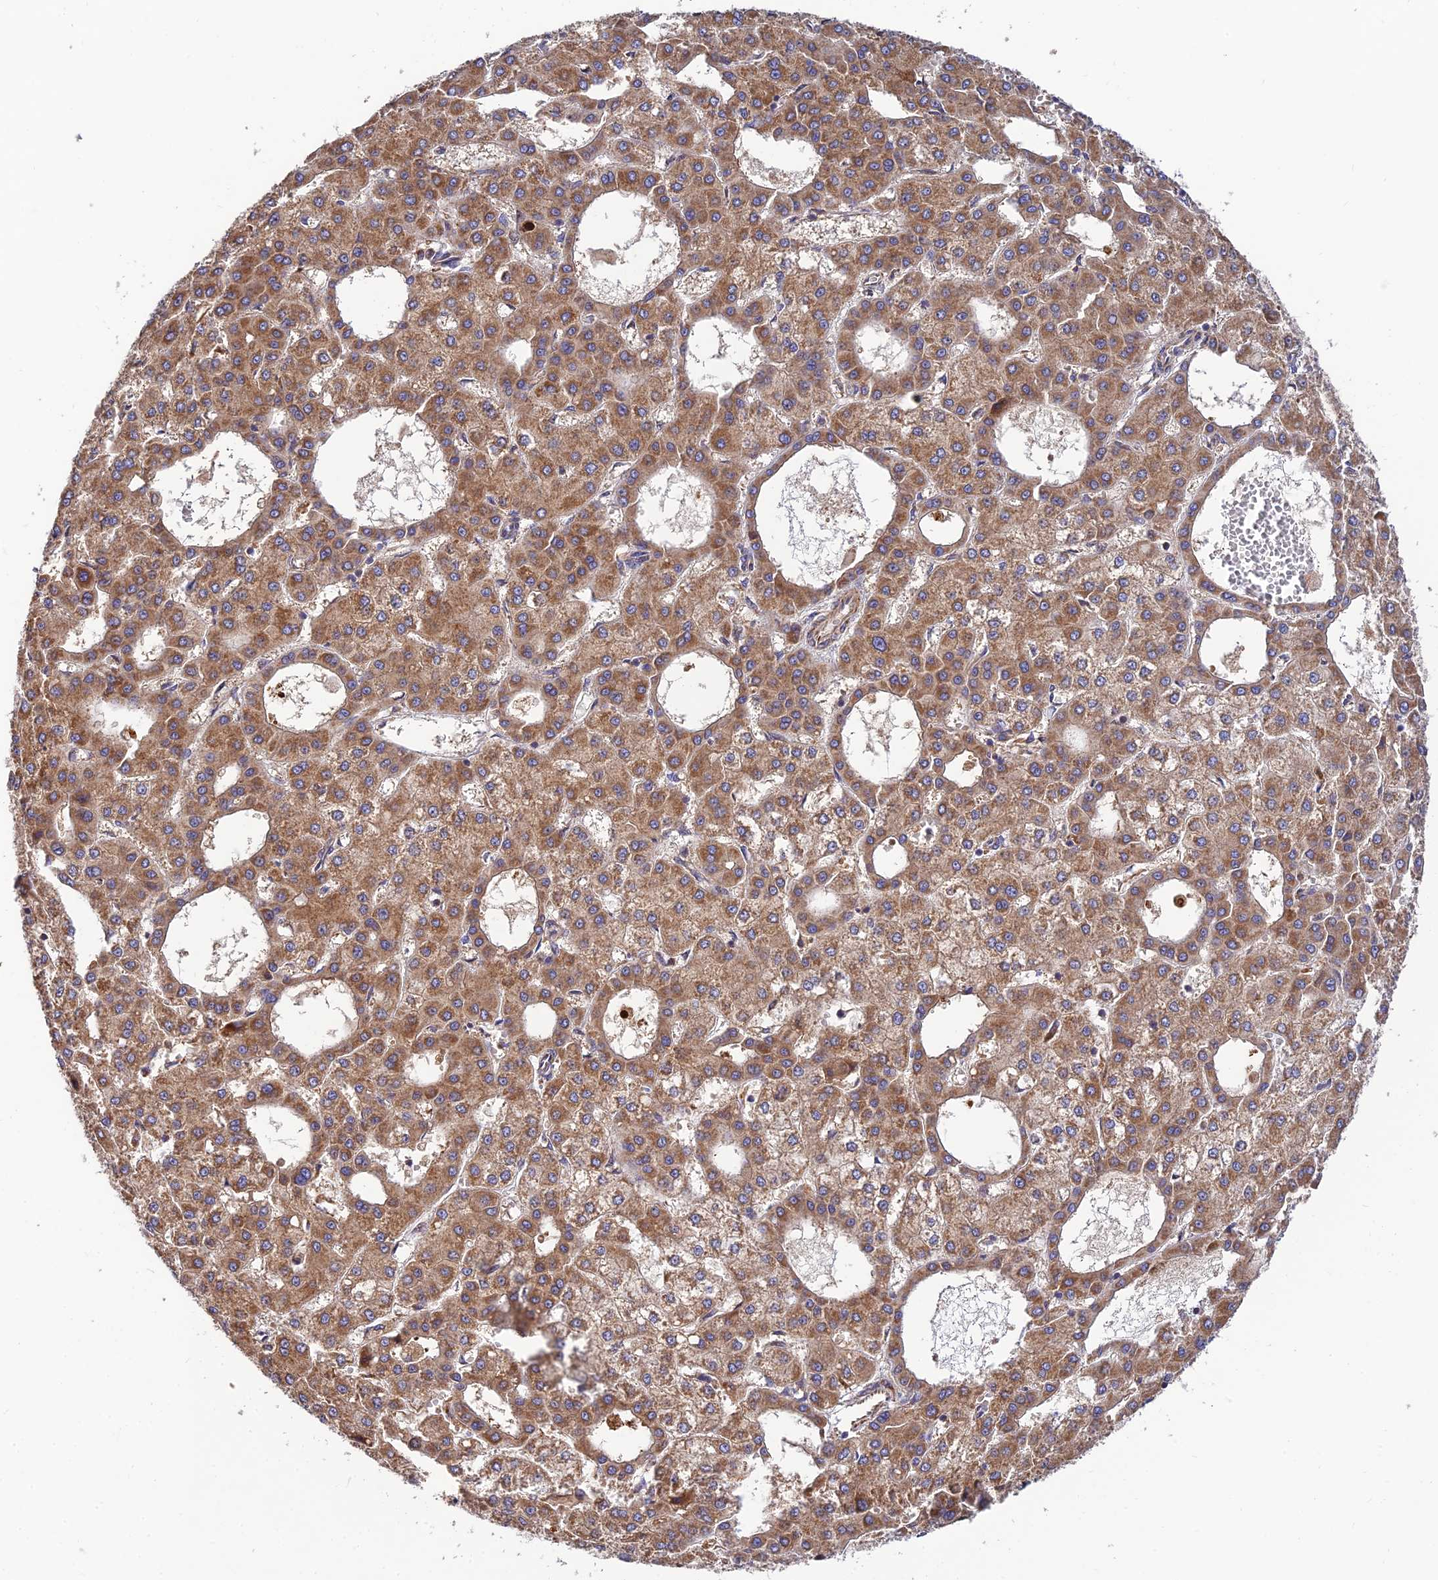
{"staining": {"intensity": "moderate", "quantity": ">75%", "location": "cytoplasmic/membranous"}, "tissue": "liver cancer", "cell_type": "Tumor cells", "image_type": "cancer", "snomed": [{"axis": "morphology", "description": "Carcinoma, Hepatocellular, NOS"}, {"axis": "topography", "description": "Liver"}], "caption": "DAB (3,3'-diaminobenzidine) immunohistochemical staining of human liver cancer (hepatocellular carcinoma) demonstrates moderate cytoplasmic/membranous protein positivity in approximately >75% of tumor cells. (brown staining indicates protein expression, while blue staining denotes nuclei).", "gene": "PODNL1", "patient": {"sex": "male", "age": 47}}